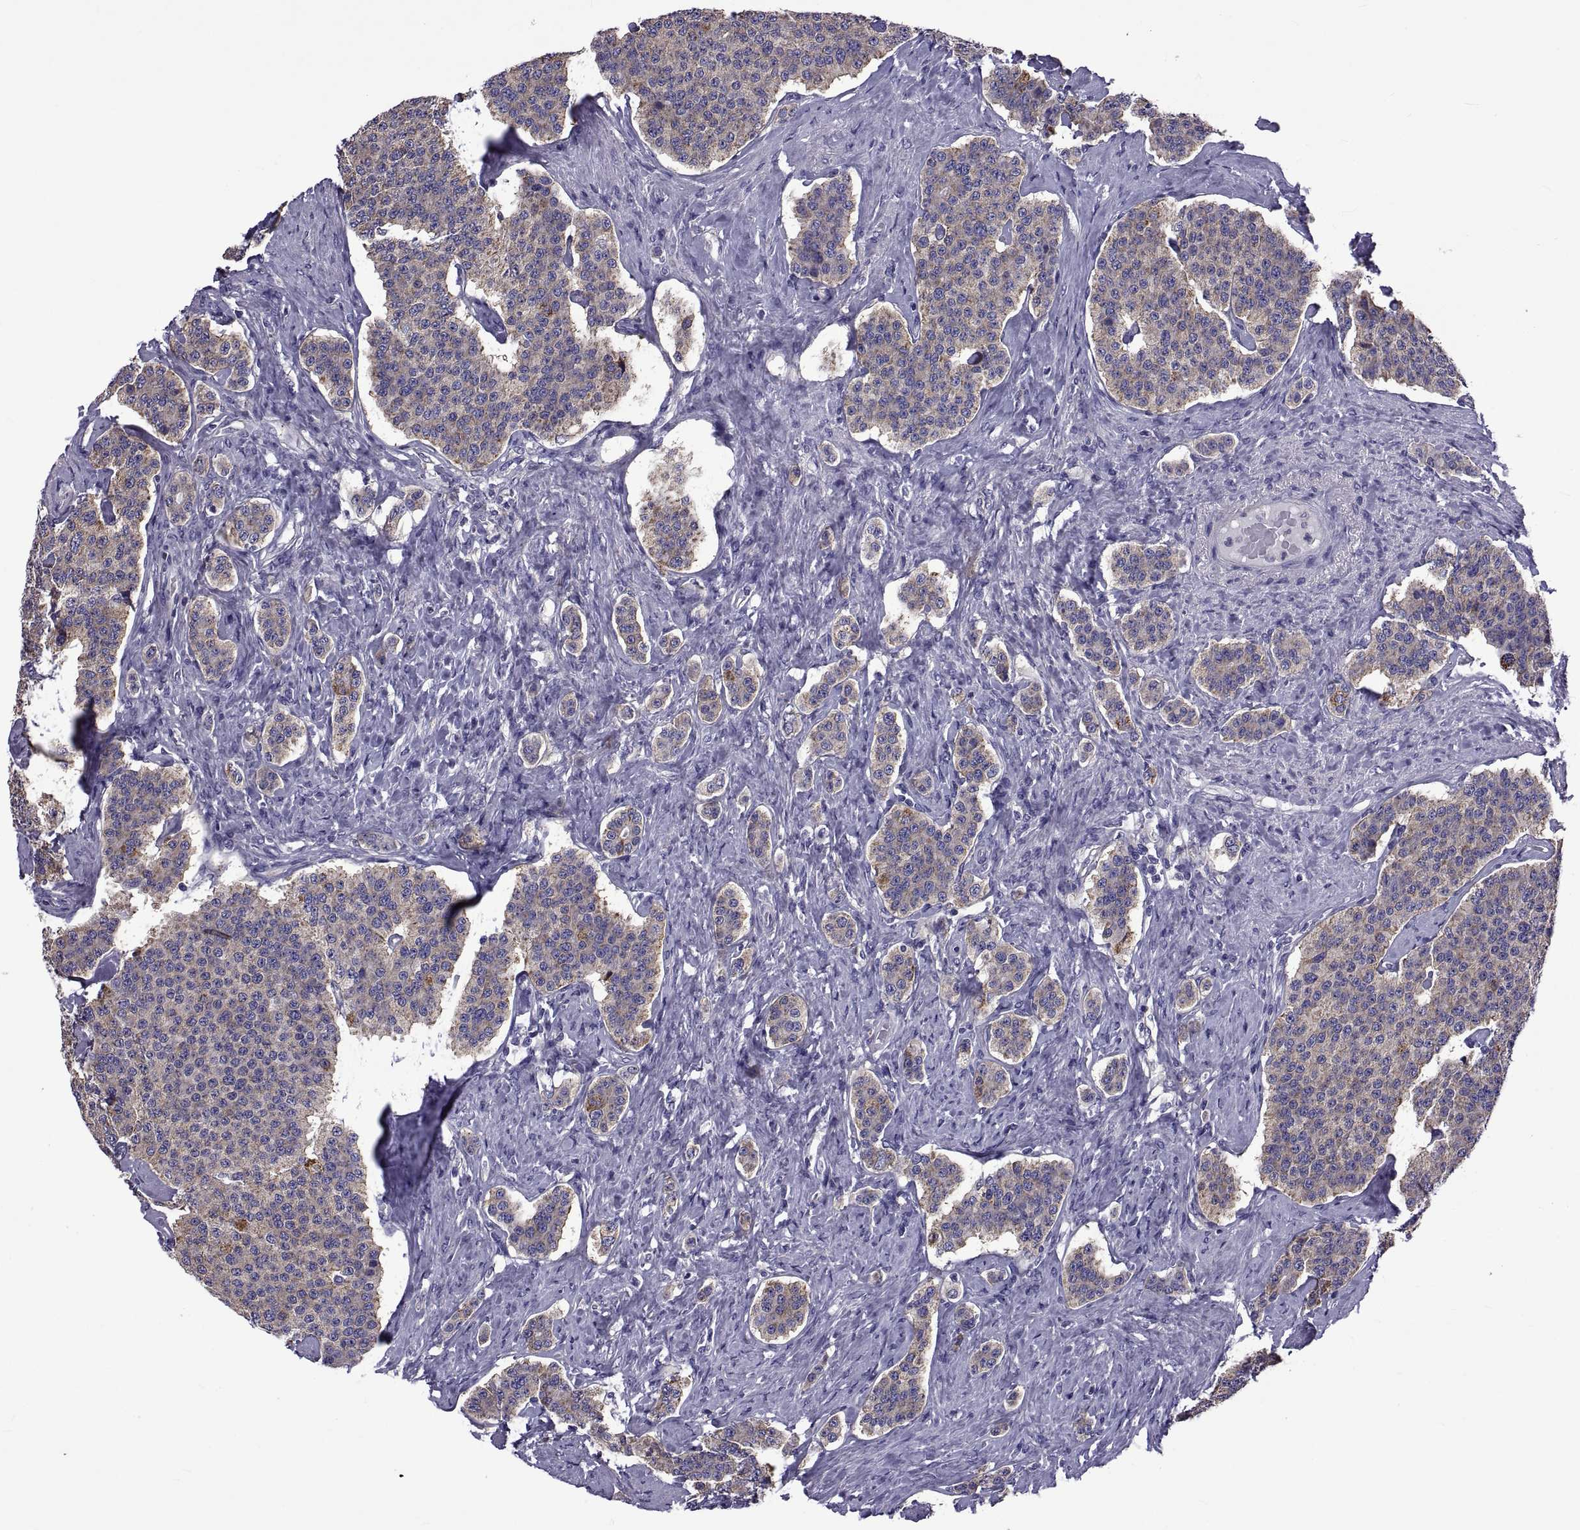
{"staining": {"intensity": "weak", "quantity": ">75%", "location": "cytoplasmic/membranous"}, "tissue": "carcinoid", "cell_type": "Tumor cells", "image_type": "cancer", "snomed": [{"axis": "morphology", "description": "Carcinoid, malignant, NOS"}, {"axis": "topography", "description": "Small intestine"}], "caption": "About >75% of tumor cells in human carcinoid (malignant) reveal weak cytoplasmic/membranous protein expression as visualized by brown immunohistochemical staining.", "gene": "TMC3", "patient": {"sex": "female", "age": 58}}